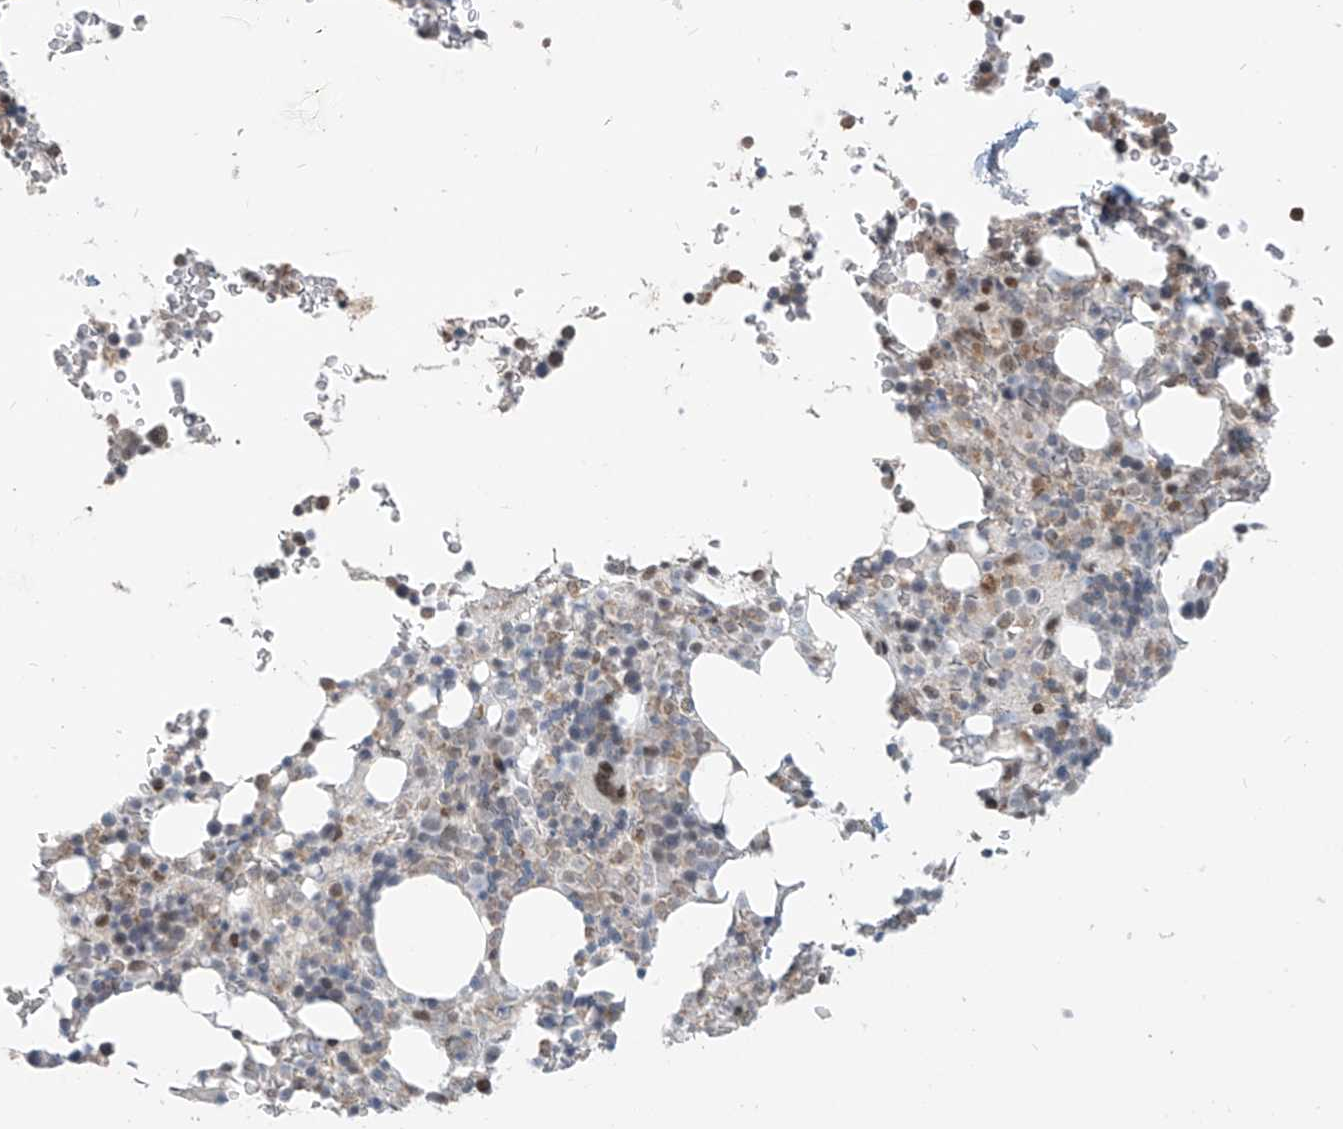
{"staining": {"intensity": "moderate", "quantity": "25%-75%", "location": "nuclear"}, "tissue": "bone marrow", "cell_type": "Hematopoietic cells", "image_type": "normal", "snomed": [{"axis": "morphology", "description": "Normal tissue, NOS"}, {"axis": "topography", "description": "Bone marrow"}], "caption": "Hematopoietic cells demonstrate moderate nuclear staining in about 25%-75% of cells in benign bone marrow.", "gene": "MCM9", "patient": {"sex": "male", "age": 58}}